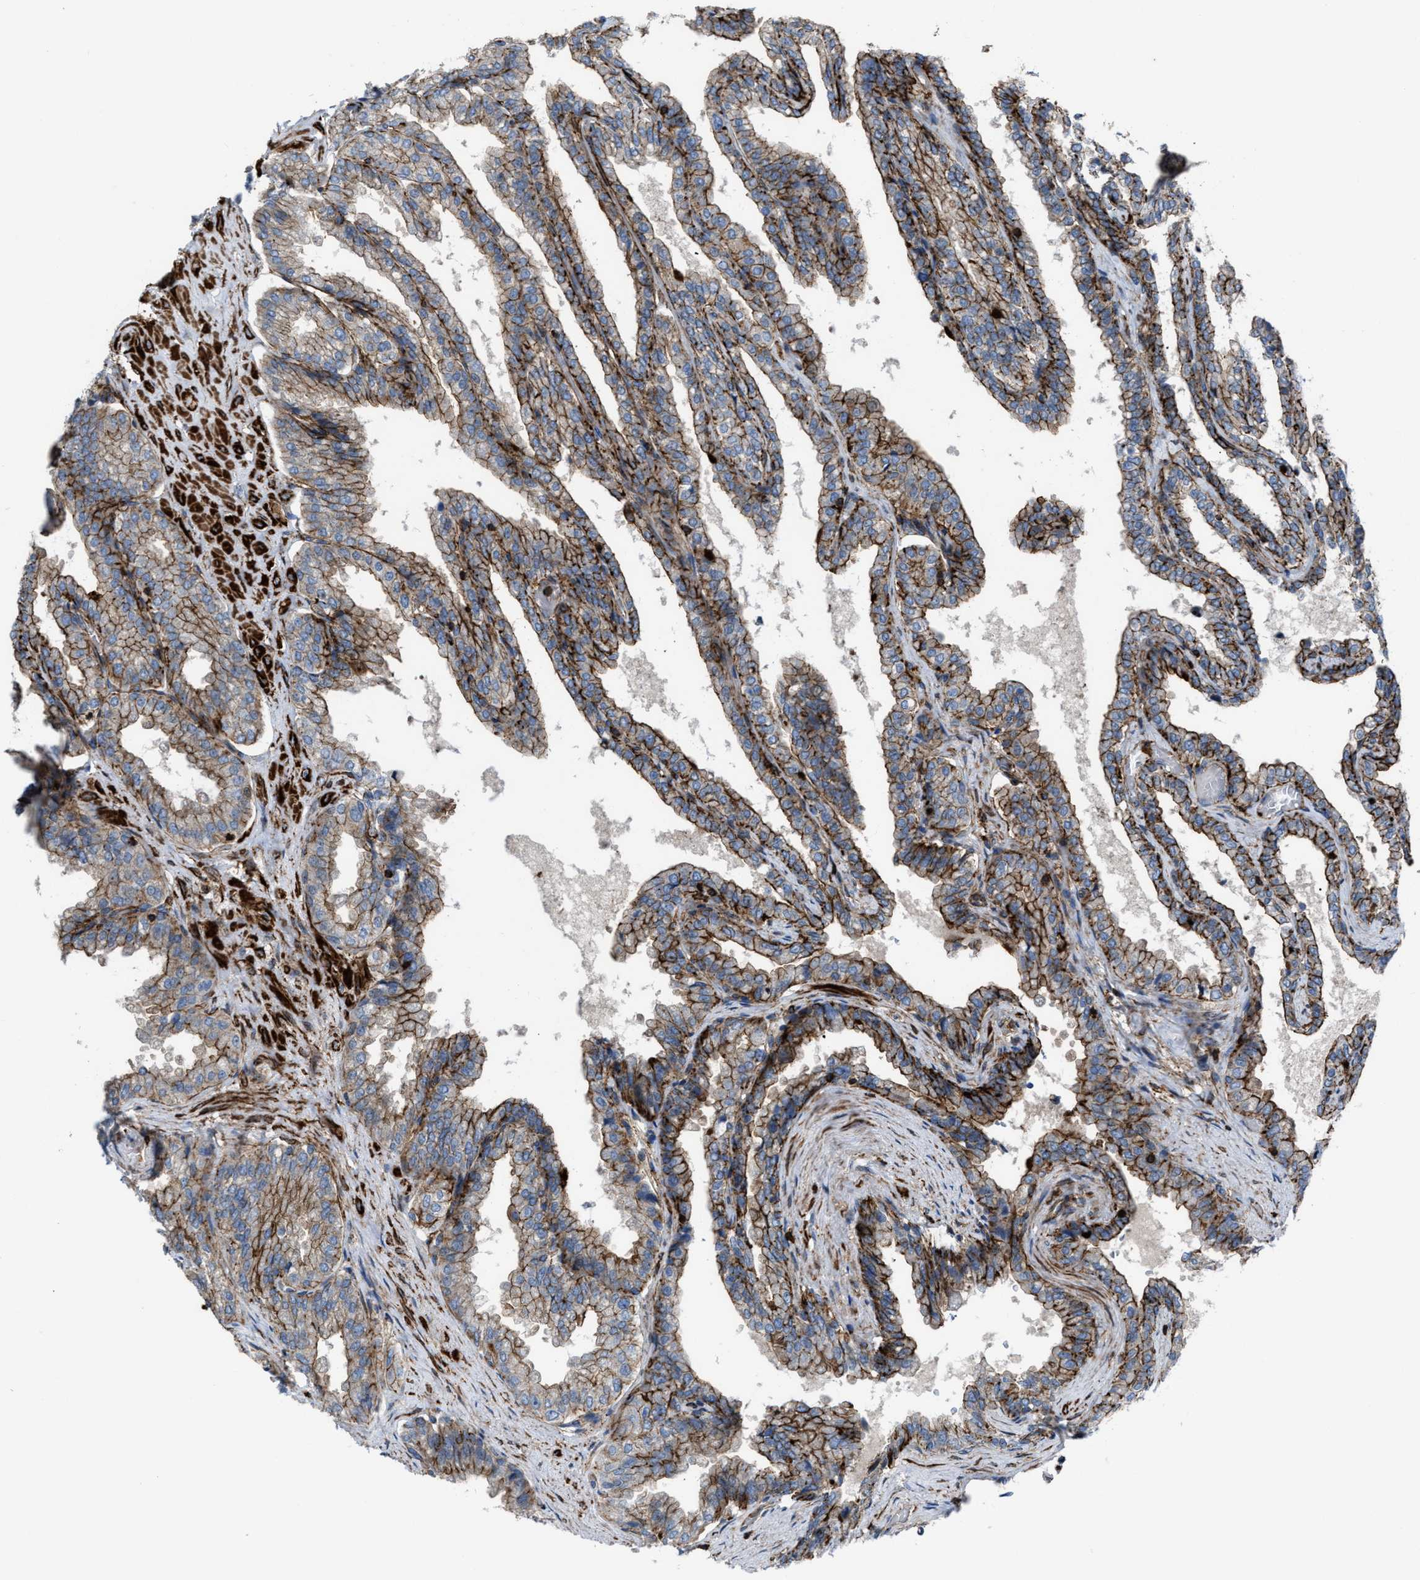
{"staining": {"intensity": "moderate", "quantity": "25%-75%", "location": "cytoplasmic/membranous"}, "tissue": "seminal vesicle", "cell_type": "Glandular cells", "image_type": "normal", "snomed": [{"axis": "morphology", "description": "Normal tissue, NOS"}, {"axis": "topography", "description": "Seminal veicle"}], "caption": "Seminal vesicle stained for a protein displays moderate cytoplasmic/membranous positivity in glandular cells.", "gene": "AGPAT2", "patient": {"sex": "male", "age": 46}}